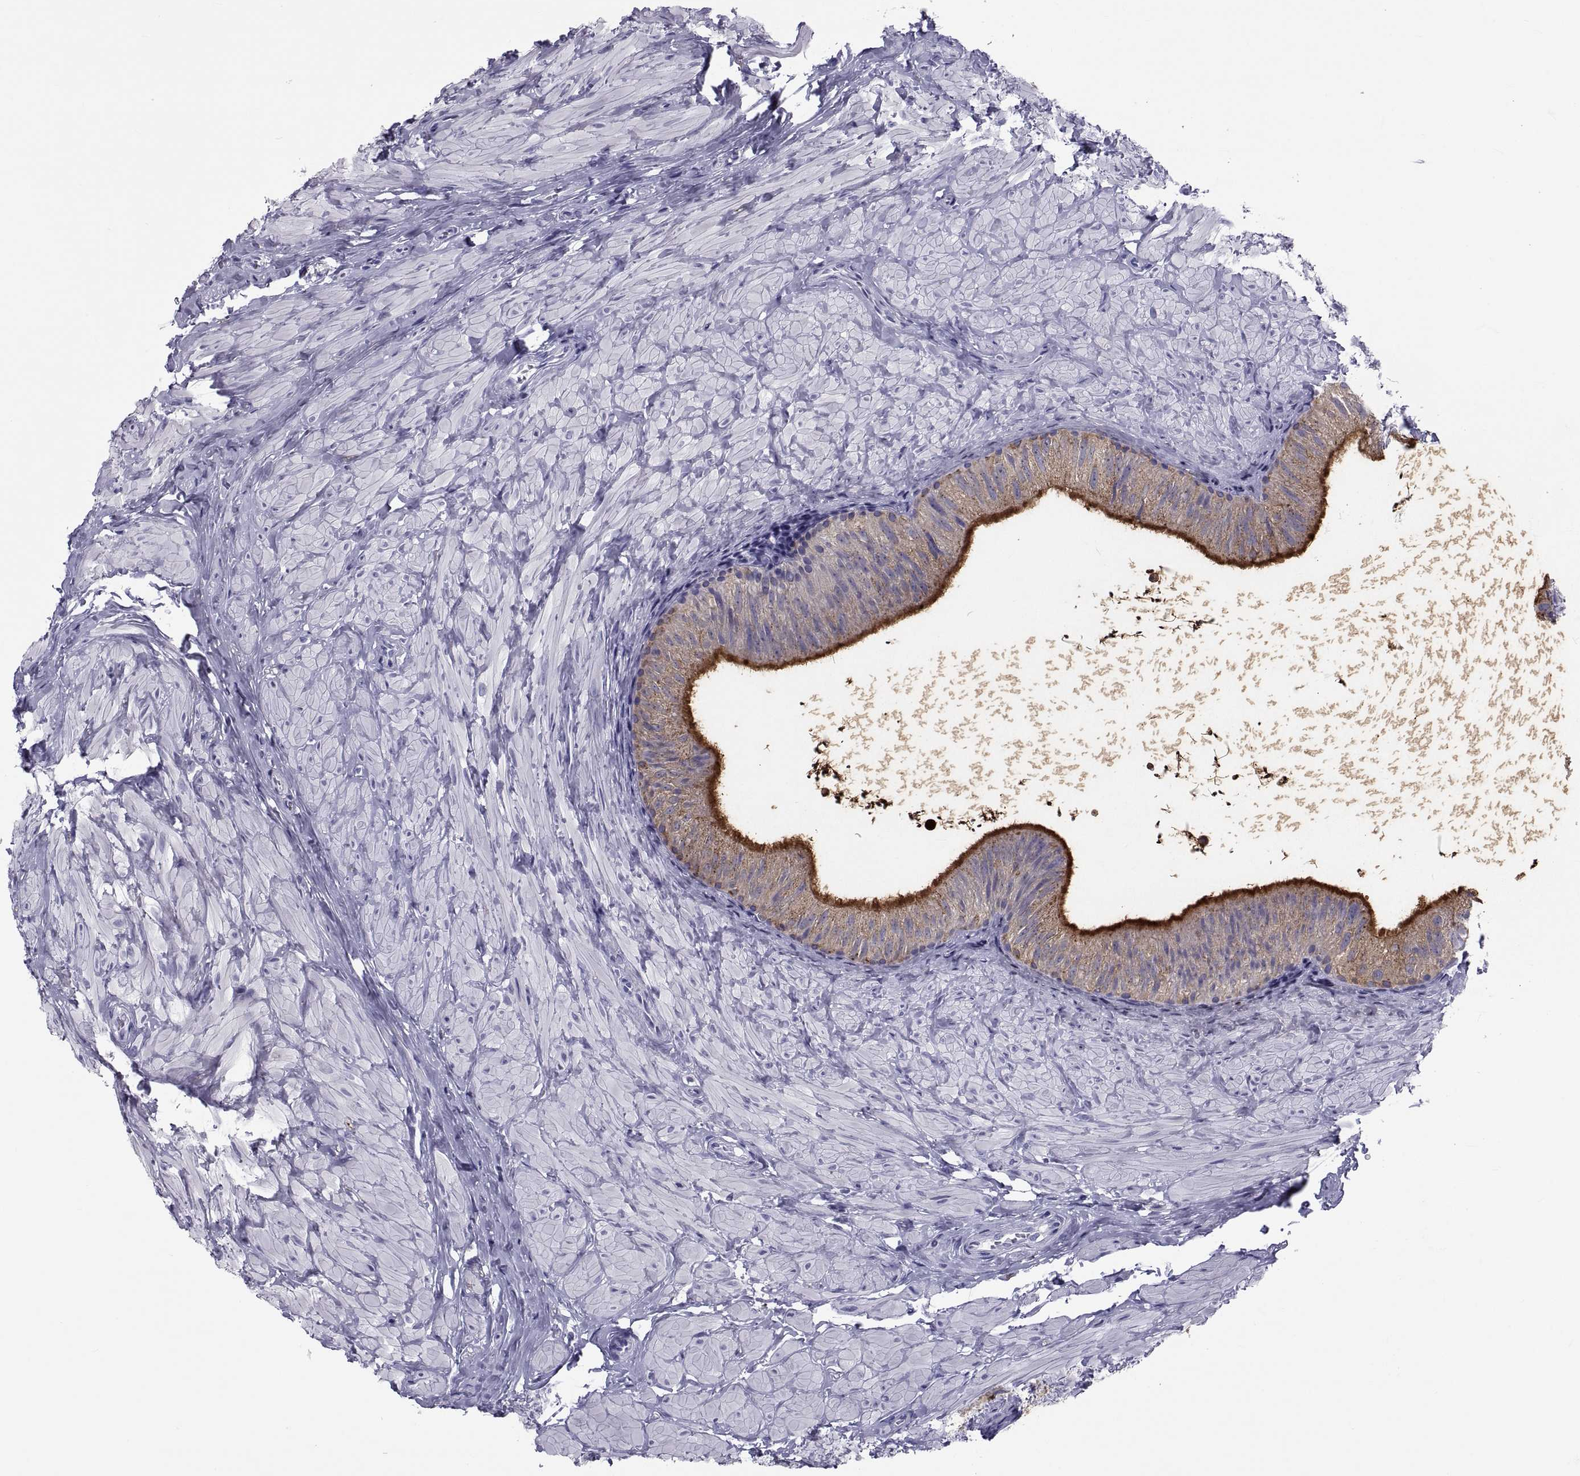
{"staining": {"intensity": "strong", "quantity": "25%-75%", "location": "cytoplasmic/membranous"}, "tissue": "epididymis", "cell_type": "Glandular cells", "image_type": "normal", "snomed": [{"axis": "morphology", "description": "Normal tissue, NOS"}, {"axis": "topography", "description": "Epididymis"}], "caption": "This is an image of immunohistochemistry staining of normal epididymis, which shows strong positivity in the cytoplasmic/membranous of glandular cells.", "gene": "DEFB129", "patient": {"sex": "male", "age": 32}}